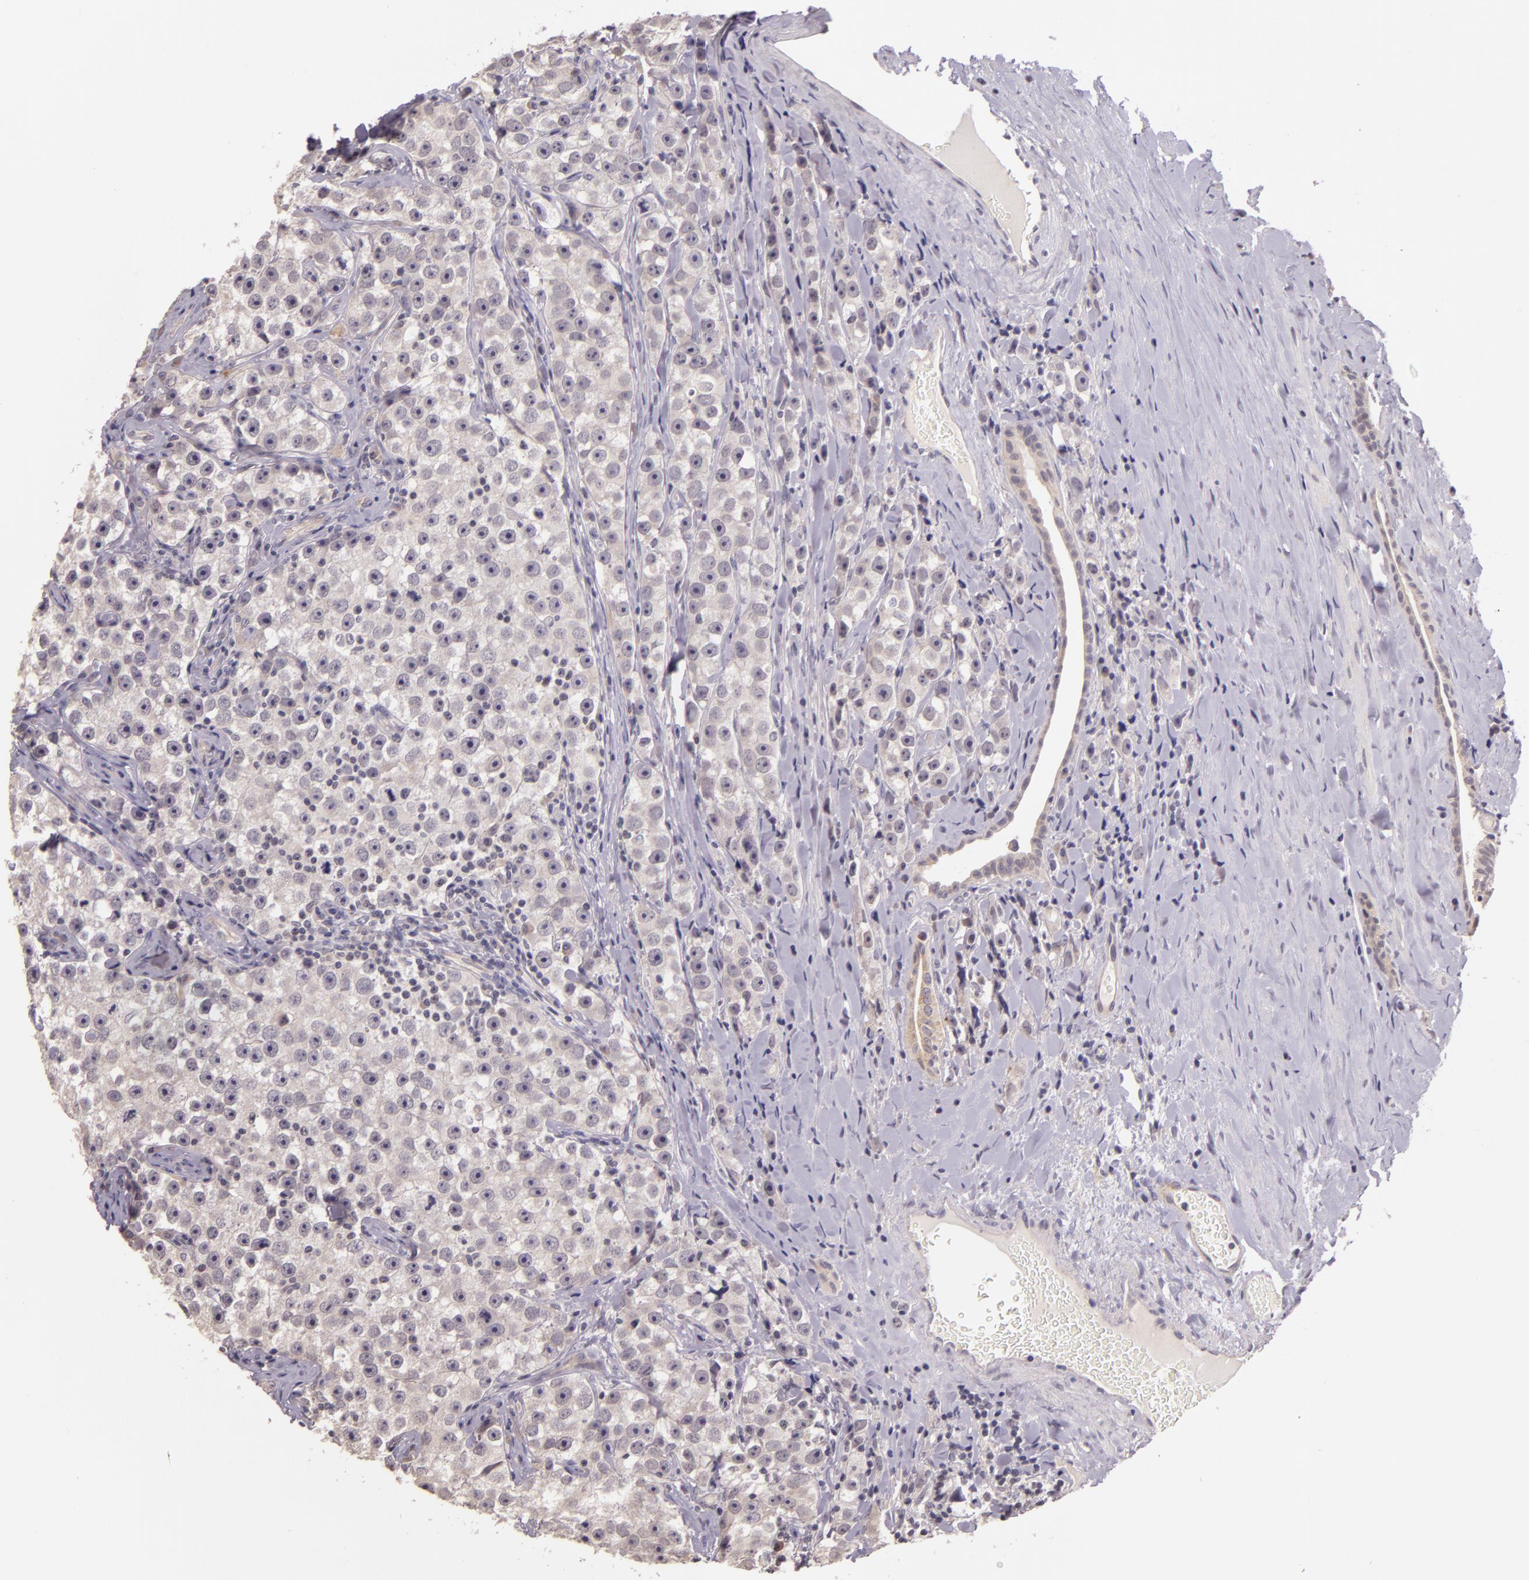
{"staining": {"intensity": "negative", "quantity": "none", "location": "none"}, "tissue": "testis cancer", "cell_type": "Tumor cells", "image_type": "cancer", "snomed": [{"axis": "morphology", "description": "Seminoma, NOS"}, {"axis": "topography", "description": "Testis"}], "caption": "The photomicrograph reveals no significant staining in tumor cells of testis cancer.", "gene": "ARMH4", "patient": {"sex": "male", "age": 32}}